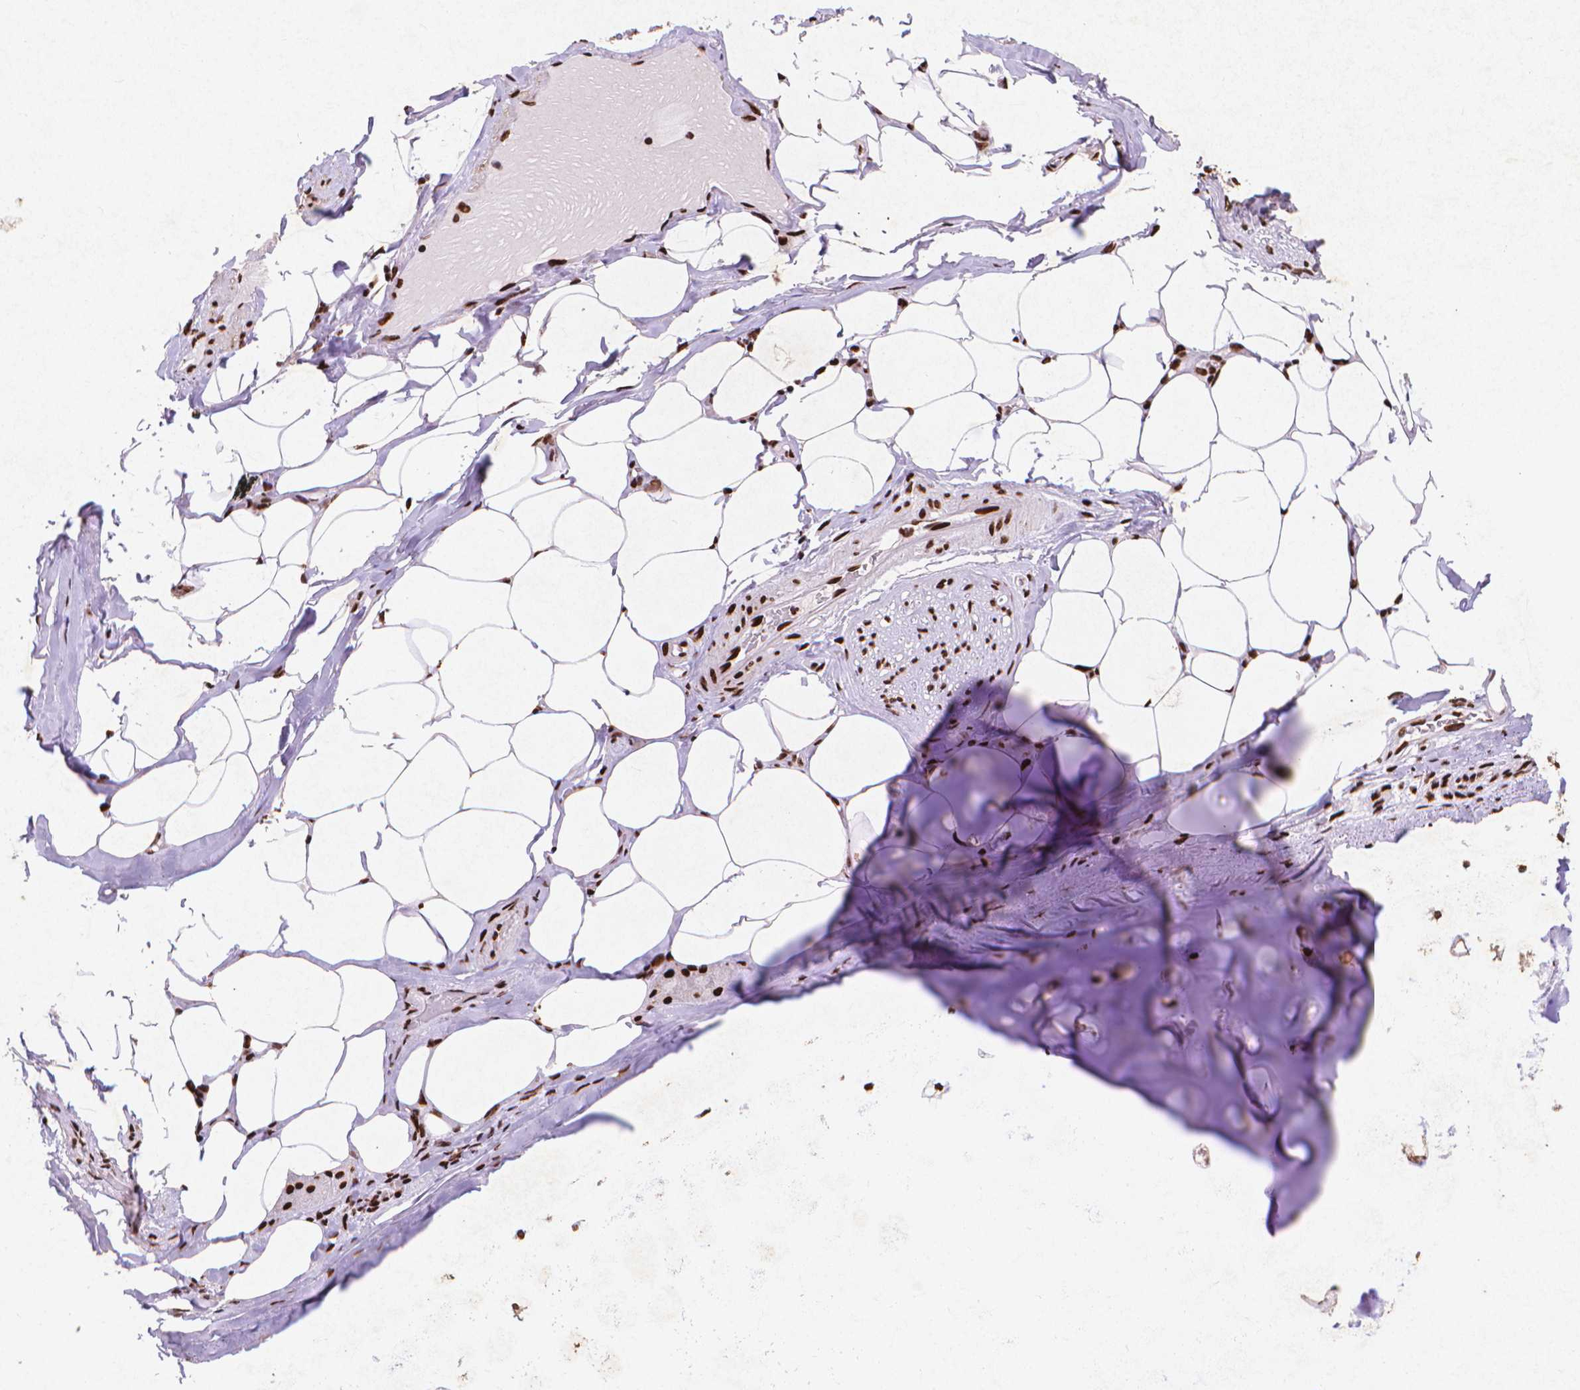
{"staining": {"intensity": "strong", "quantity": ">75%", "location": "nuclear"}, "tissue": "adipose tissue", "cell_type": "Adipocytes", "image_type": "normal", "snomed": [{"axis": "morphology", "description": "Normal tissue, NOS"}, {"axis": "topography", "description": "Bronchus"}, {"axis": "topography", "description": "Lung"}], "caption": "Adipose tissue stained with immunohistochemistry (IHC) demonstrates strong nuclear positivity in approximately >75% of adipocytes. The protein of interest is stained brown, and the nuclei are stained in blue (DAB IHC with brightfield microscopy, high magnification).", "gene": "CITED2", "patient": {"sex": "female", "age": 57}}